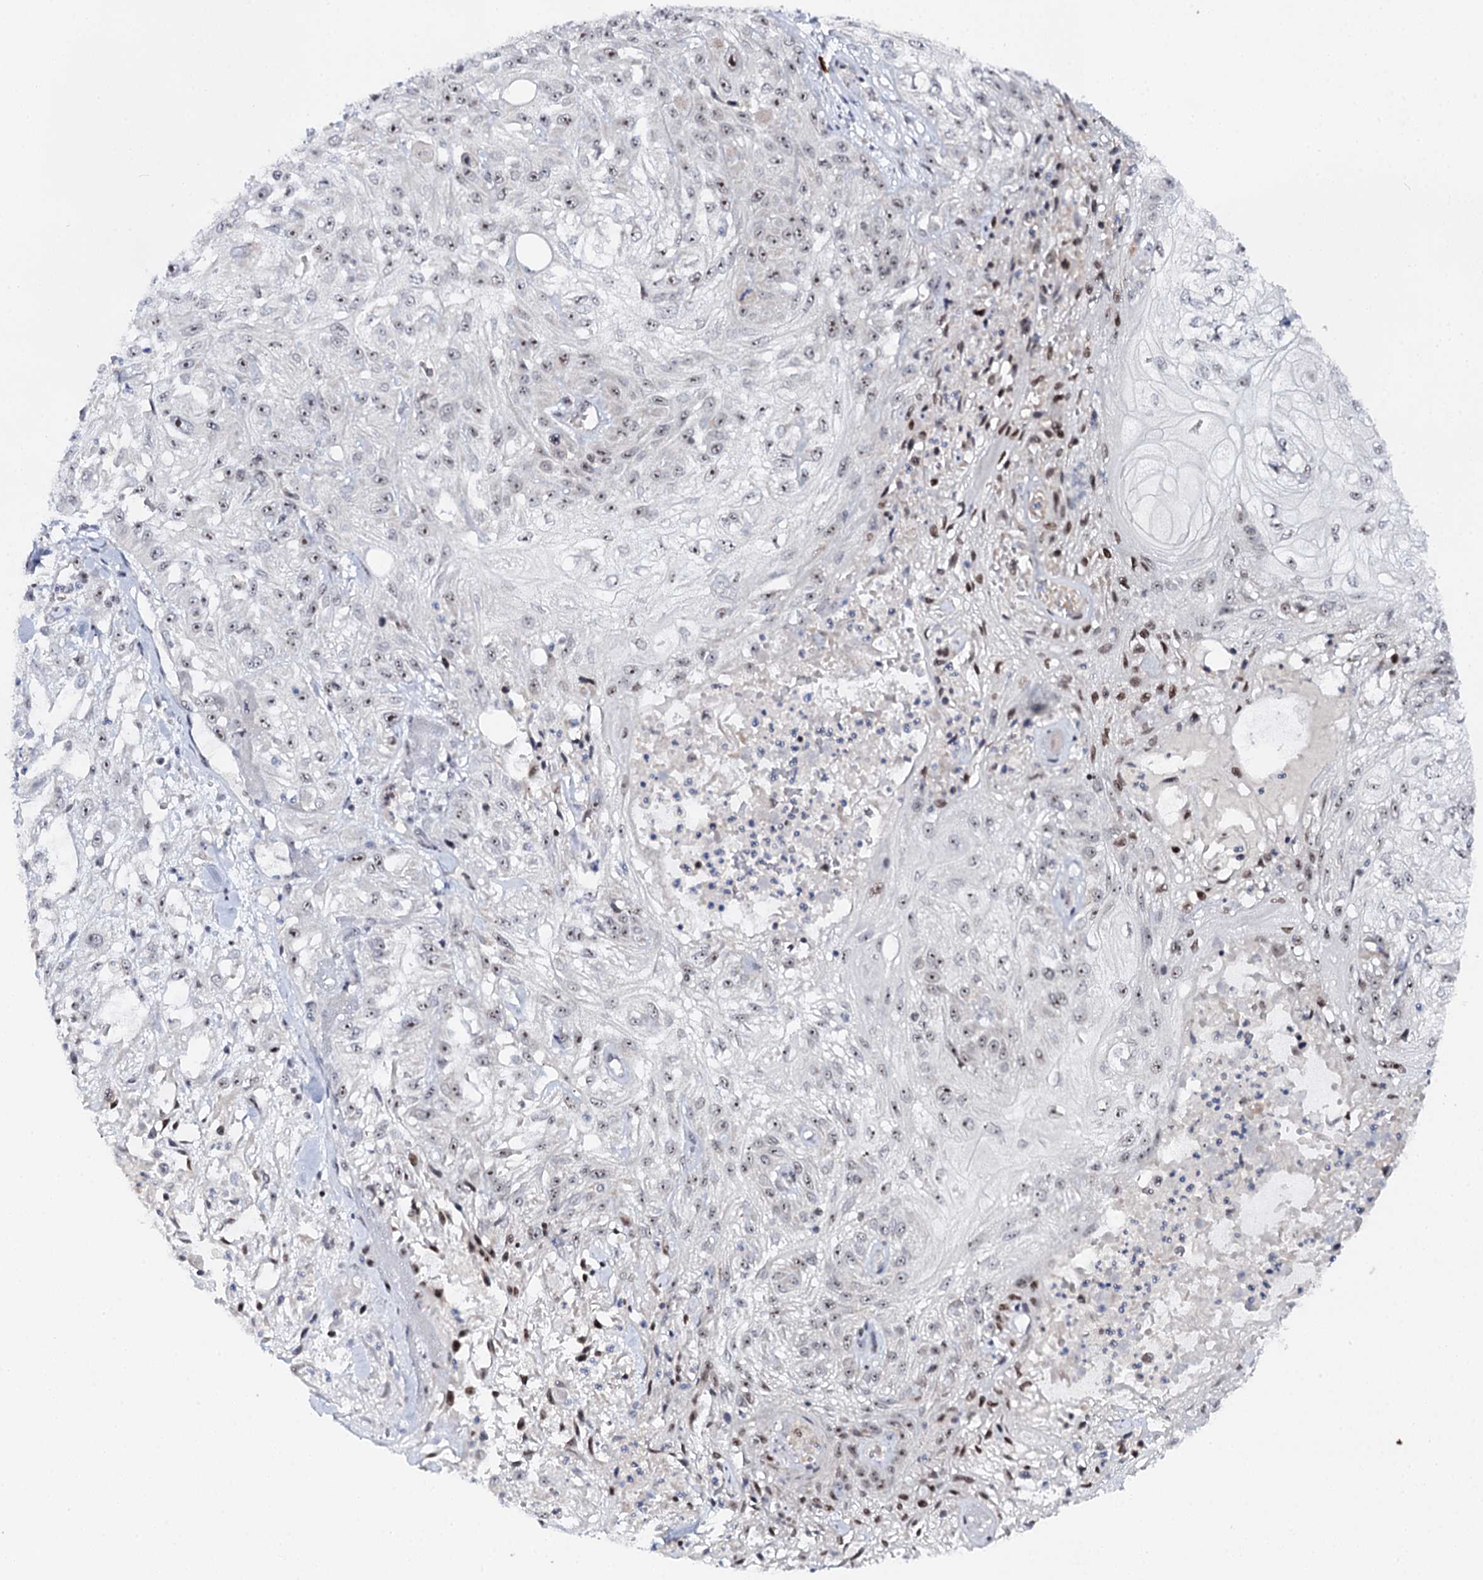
{"staining": {"intensity": "moderate", "quantity": "25%-75%", "location": "nuclear"}, "tissue": "skin cancer", "cell_type": "Tumor cells", "image_type": "cancer", "snomed": [{"axis": "morphology", "description": "Squamous cell carcinoma, NOS"}, {"axis": "morphology", "description": "Squamous cell carcinoma, metastatic, NOS"}, {"axis": "topography", "description": "Skin"}, {"axis": "topography", "description": "Lymph node"}], "caption": "Human skin metastatic squamous cell carcinoma stained for a protein (brown) displays moderate nuclear positive staining in about 25%-75% of tumor cells.", "gene": "BUD13", "patient": {"sex": "male", "age": 75}}